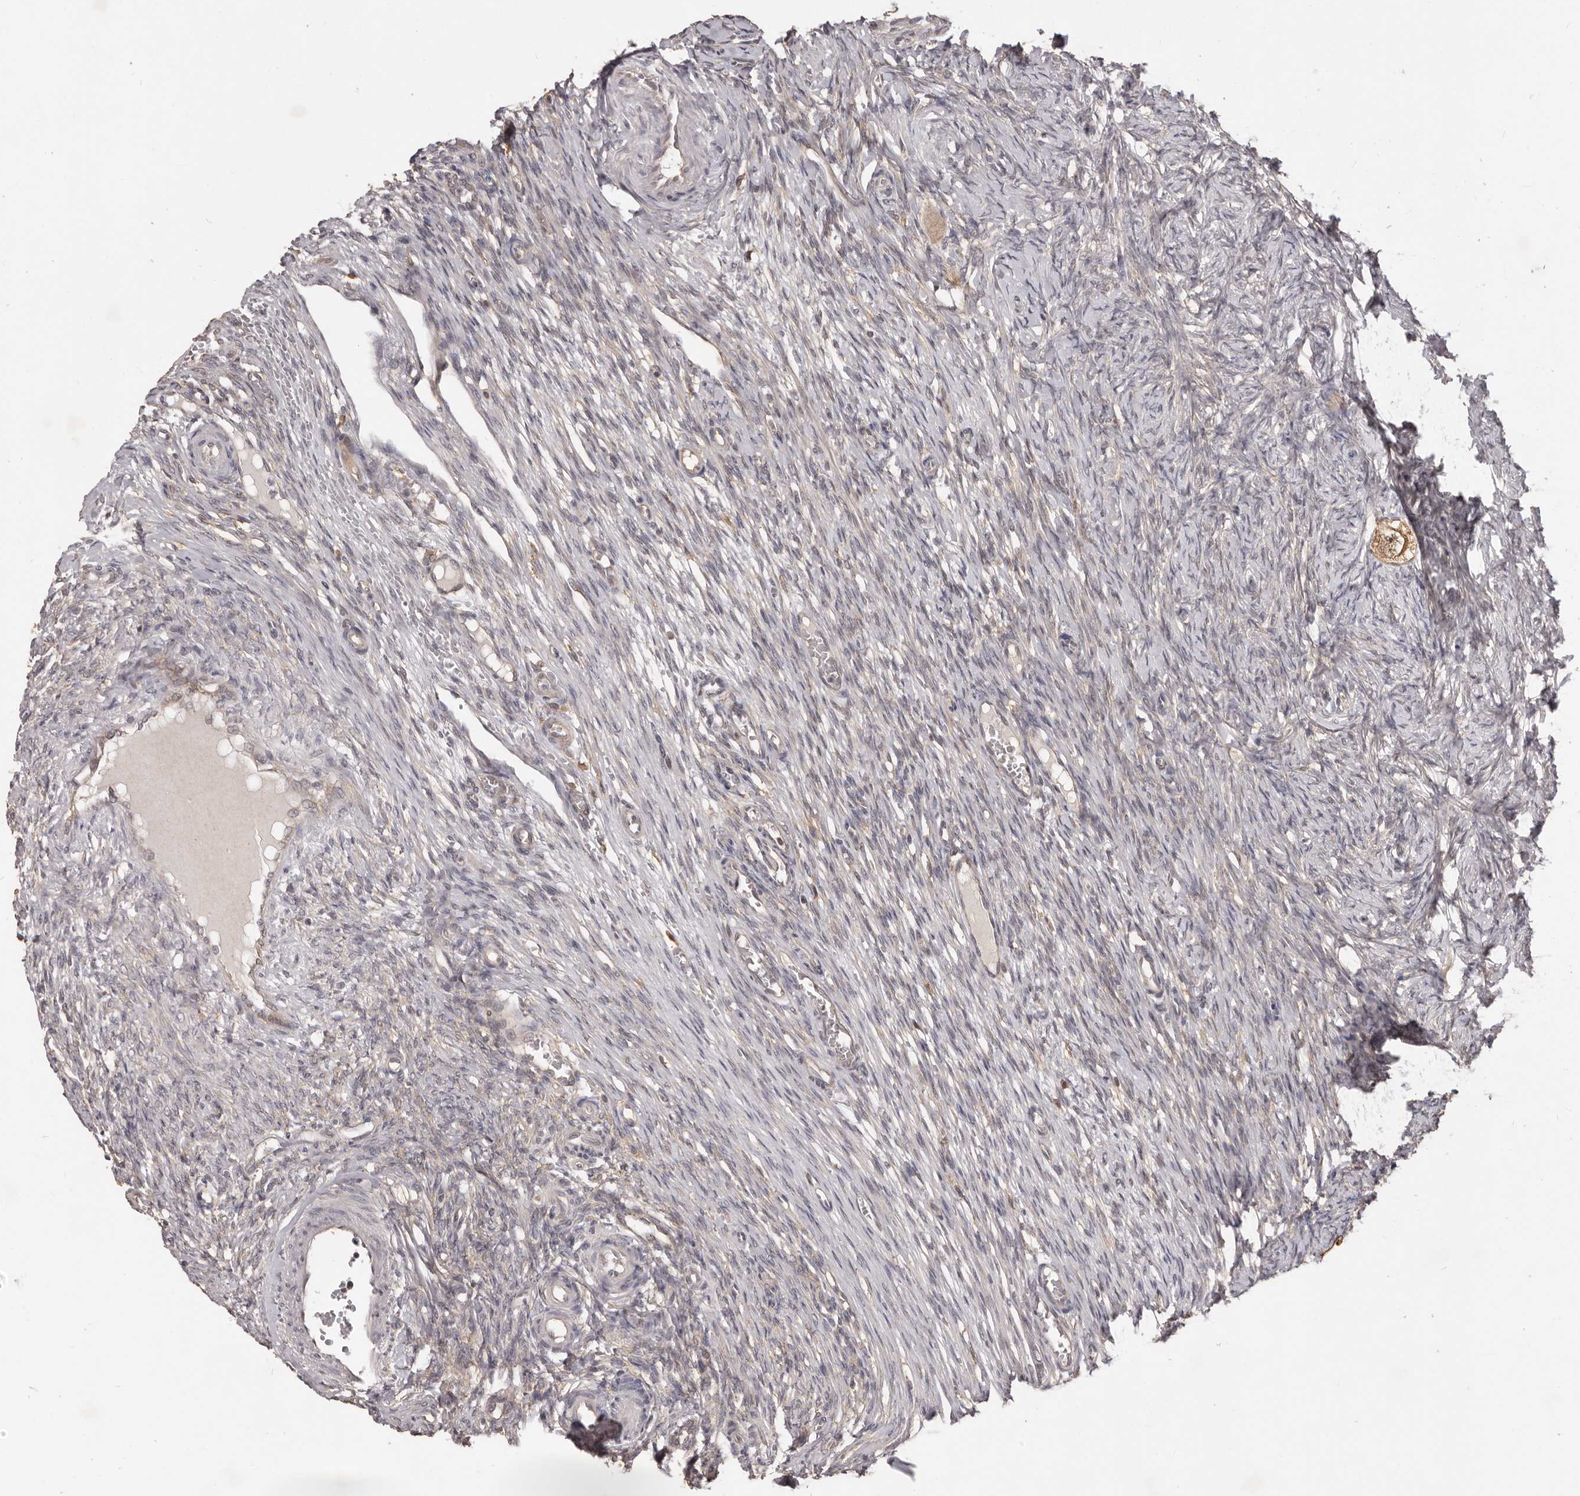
{"staining": {"intensity": "moderate", "quantity": ">75%", "location": "cytoplasmic/membranous"}, "tissue": "ovary", "cell_type": "Follicle cells", "image_type": "normal", "snomed": [{"axis": "morphology", "description": "Adenocarcinoma, NOS"}, {"axis": "topography", "description": "Endometrium"}], "caption": "A high-resolution micrograph shows immunohistochemistry staining of normal ovary, which exhibits moderate cytoplasmic/membranous expression in approximately >75% of follicle cells.", "gene": "MTO1", "patient": {"sex": "female", "age": 32}}